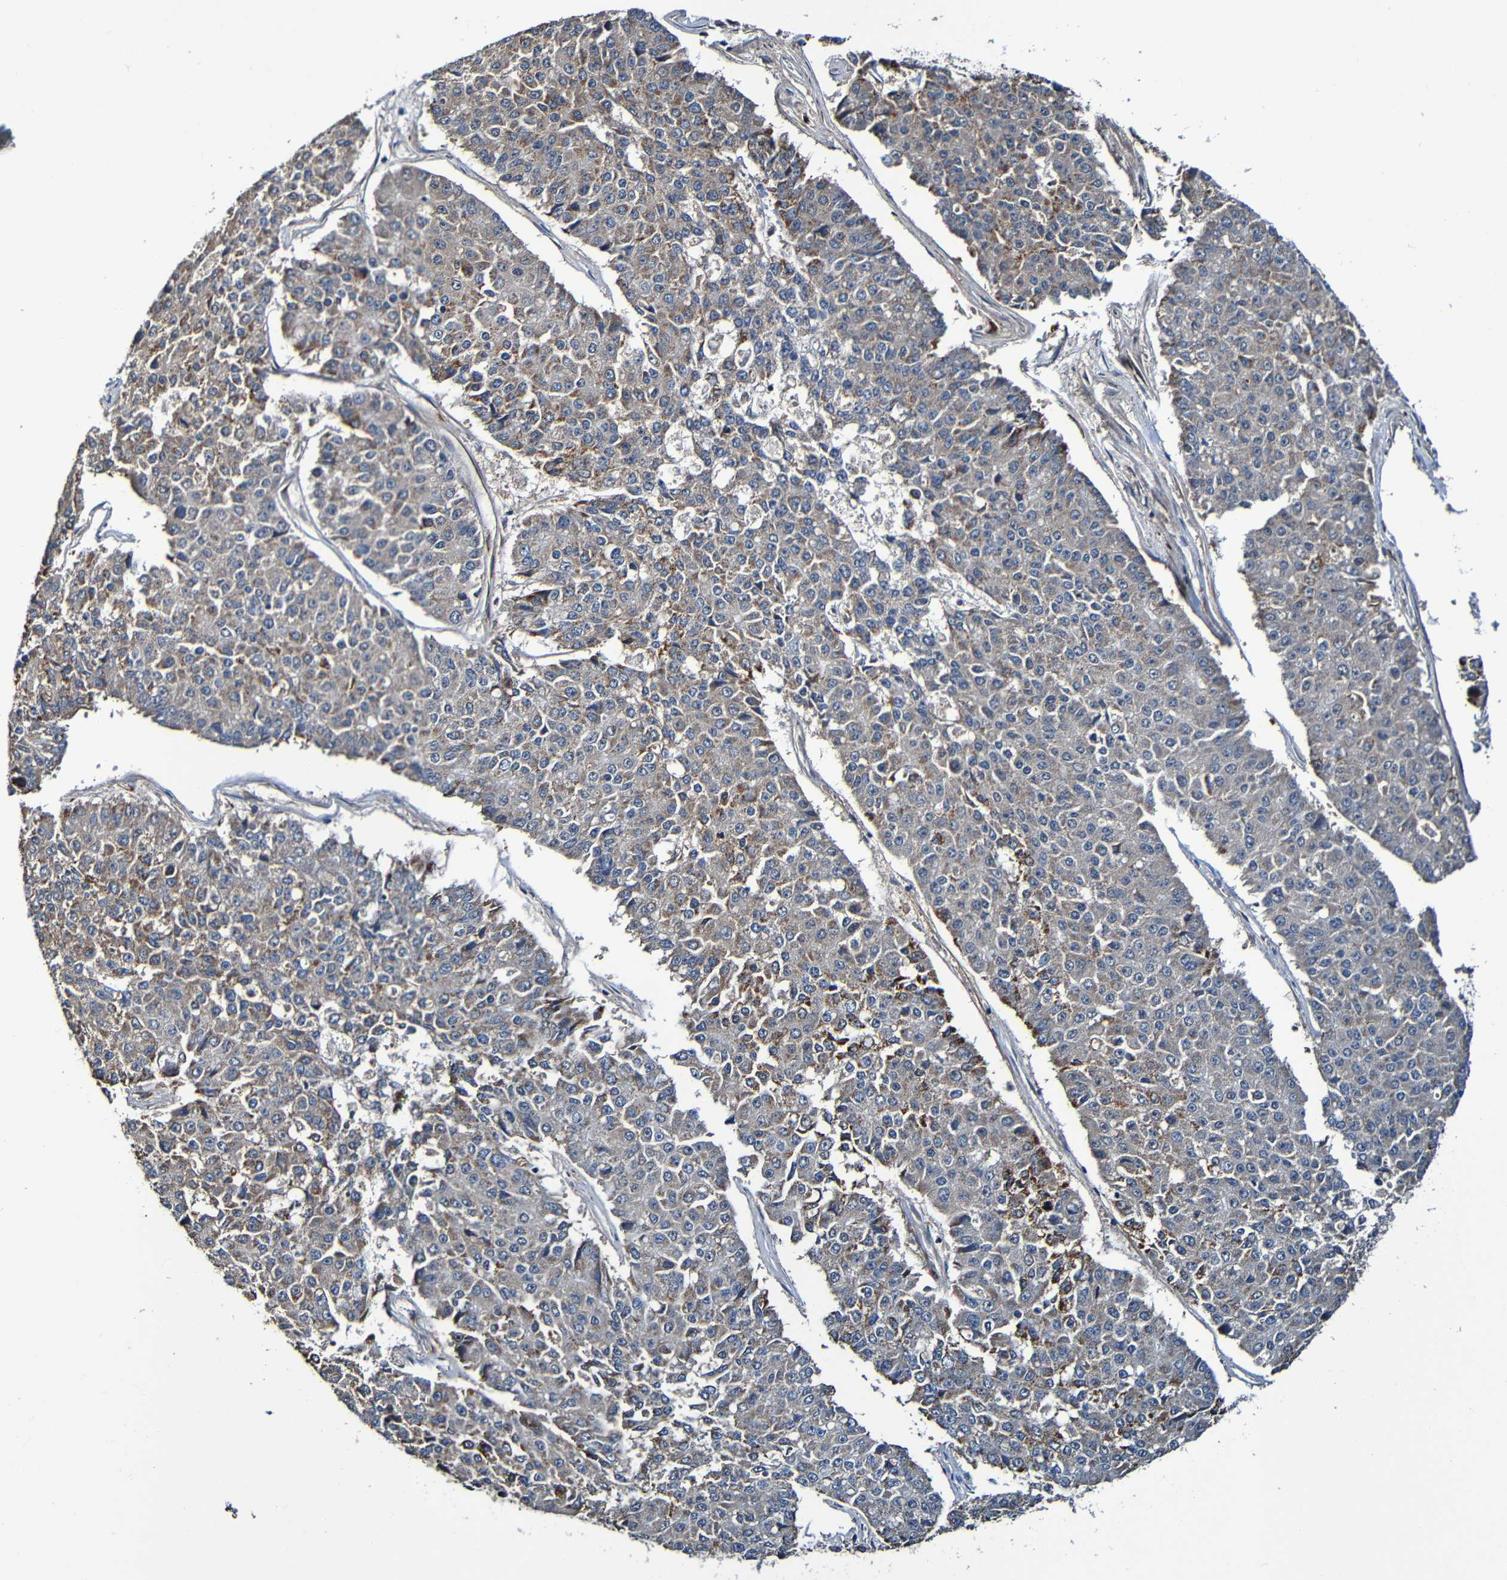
{"staining": {"intensity": "moderate", "quantity": "25%-75%", "location": "cytoplasmic/membranous"}, "tissue": "pancreatic cancer", "cell_type": "Tumor cells", "image_type": "cancer", "snomed": [{"axis": "morphology", "description": "Adenocarcinoma, NOS"}, {"axis": "topography", "description": "Pancreas"}], "caption": "A high-resolution micrograph shows immunohistochemistry (IHC) staining of pancreatic cancer, which displays moderate cytoplasmic/membranous staining in about 25%-75% of tumor cells.", "gene": "ADAM15", "patient": {"sex": "male", "age": 50}}